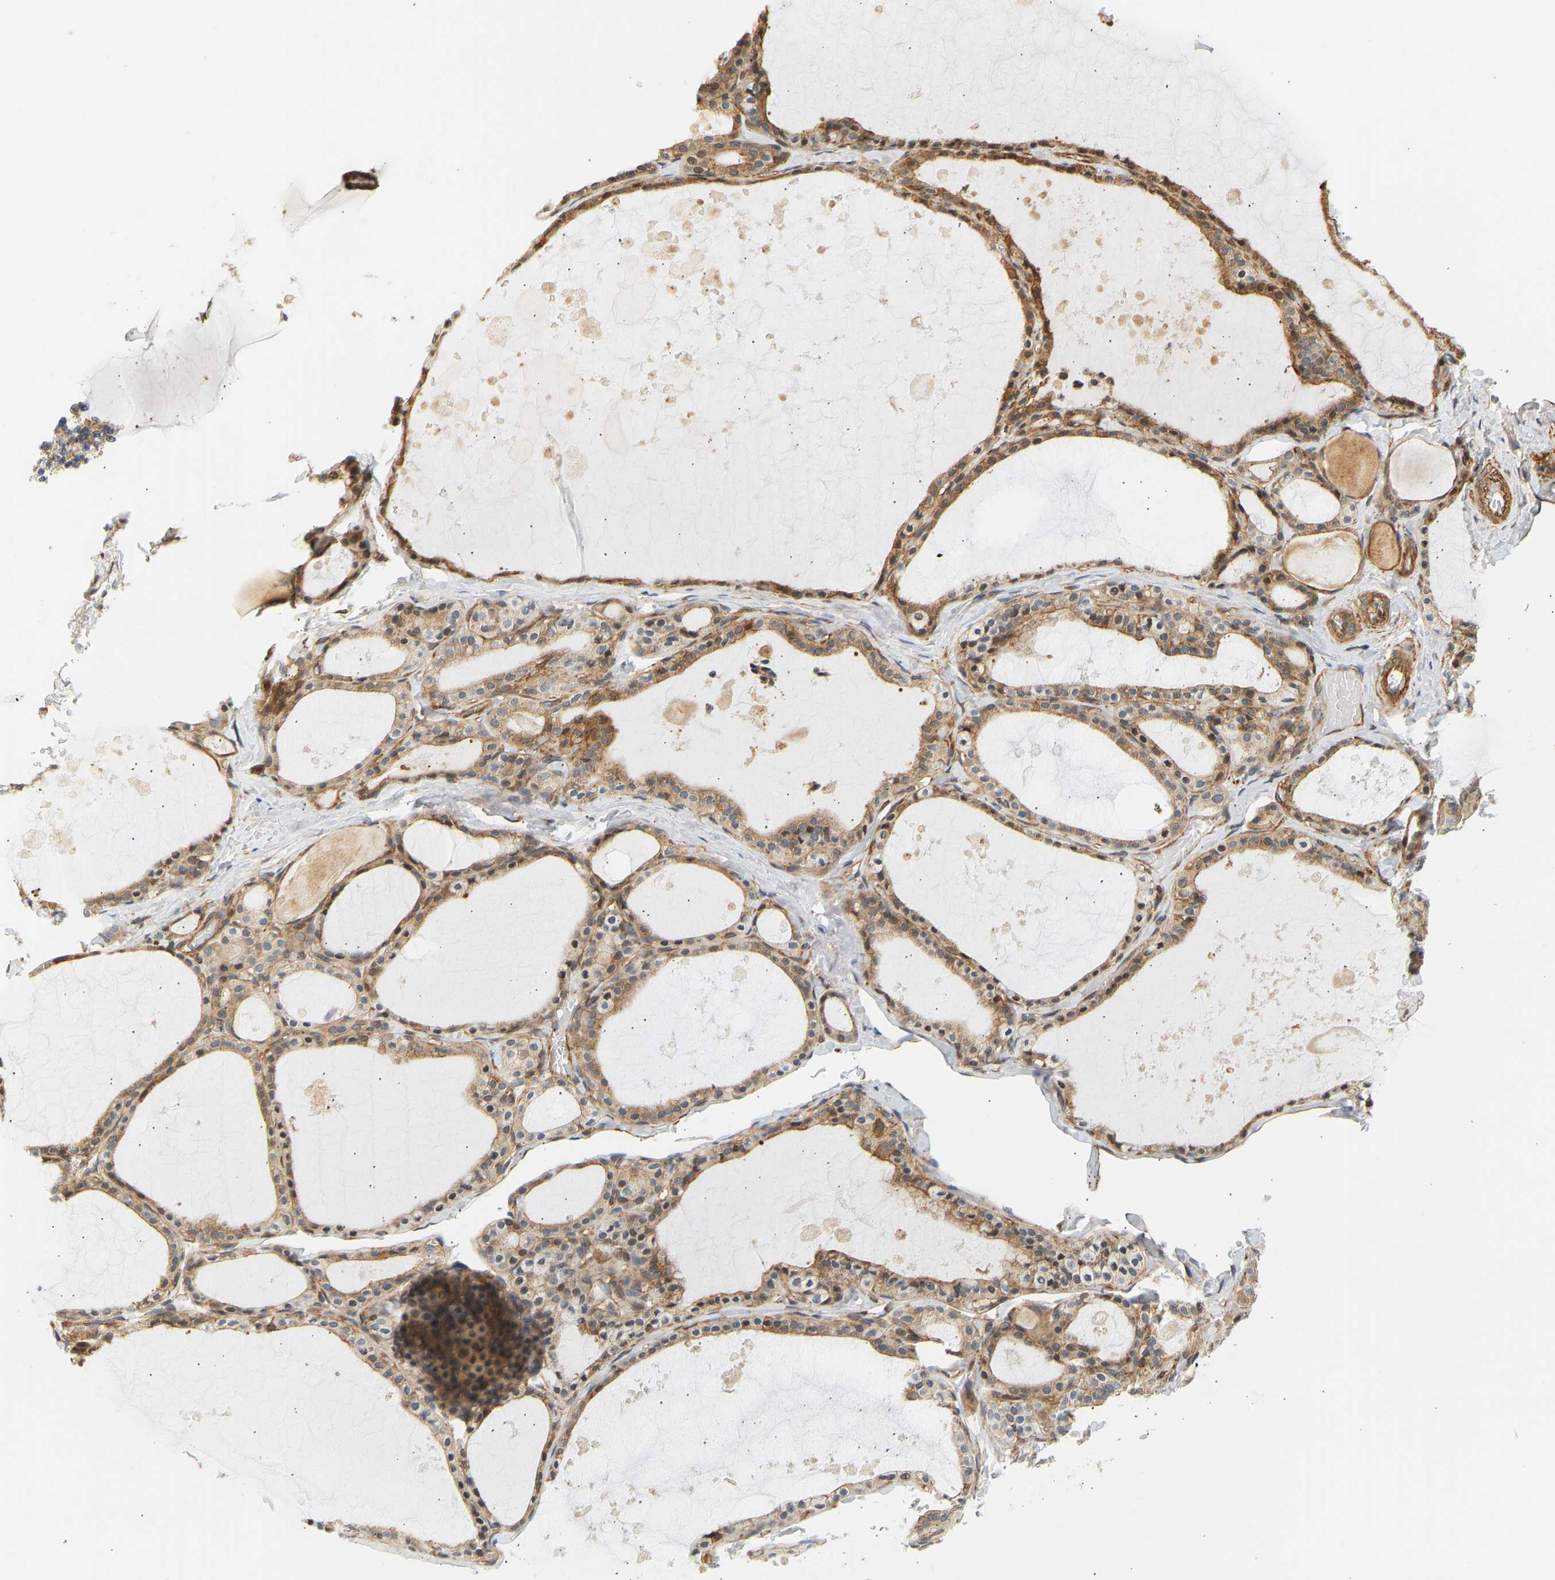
{"staining": {"intensity": "moderate", "quantity": ">75%", "location": "cytoplasmic/membranous"}, "tissue": "thyroid gland", "cell_type": "Glandular cells", "image_type": "normal", "snomed": [{"axis": "morphology", "description": "Normal tissue, NOS"}, {"axis": "topography", "description": "Thyroid gland"}], "caption": "Protein analysis of unremarkable thyroid gland reveals moderate cytoplasmic/membranous staining in approximately >75% of glandular cells. (Brightfield microscopy of DAB IHC at high magnification).", "gene": "CEP57", "patient": {"sex": "male", "age": 56}}